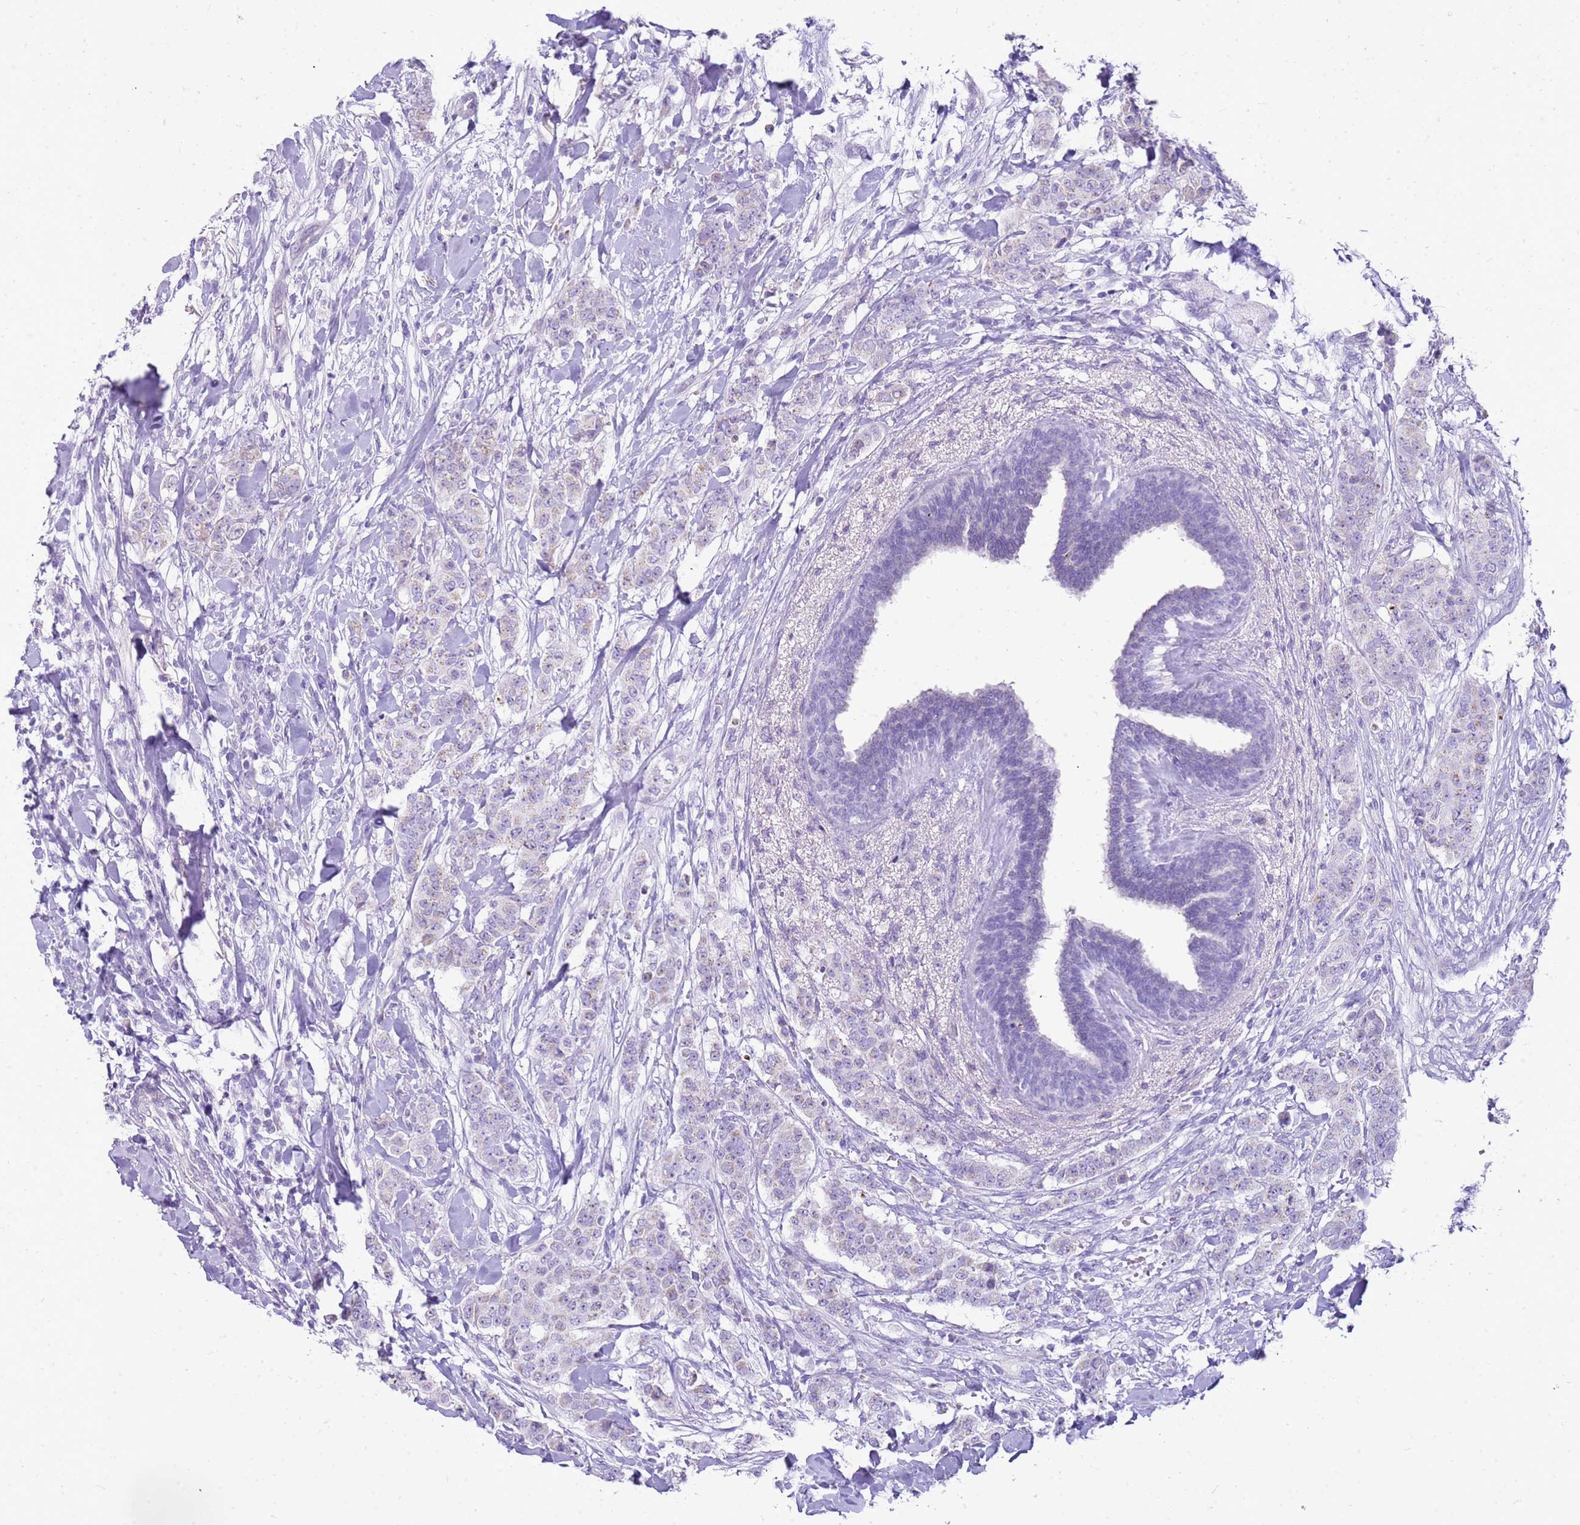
{"staining": {"intensity": "negative", "quantity": "none", "location": "none"}, "tissue": "breast cancer", "cell_type": "Tumor cells", "image_type": "cancer", "snomed": [{"axis": "morphology", "description": "Duct carcinoma"}, {"axis": "topography", "description": "Breast"}], "caption": "A histopathology image of breast infiltrating ductal carcinoma stained for a protein reveals no brown staining in tumor cells.", "gene": "FABP2", "patient": {"sex": "female", "age": 40}}